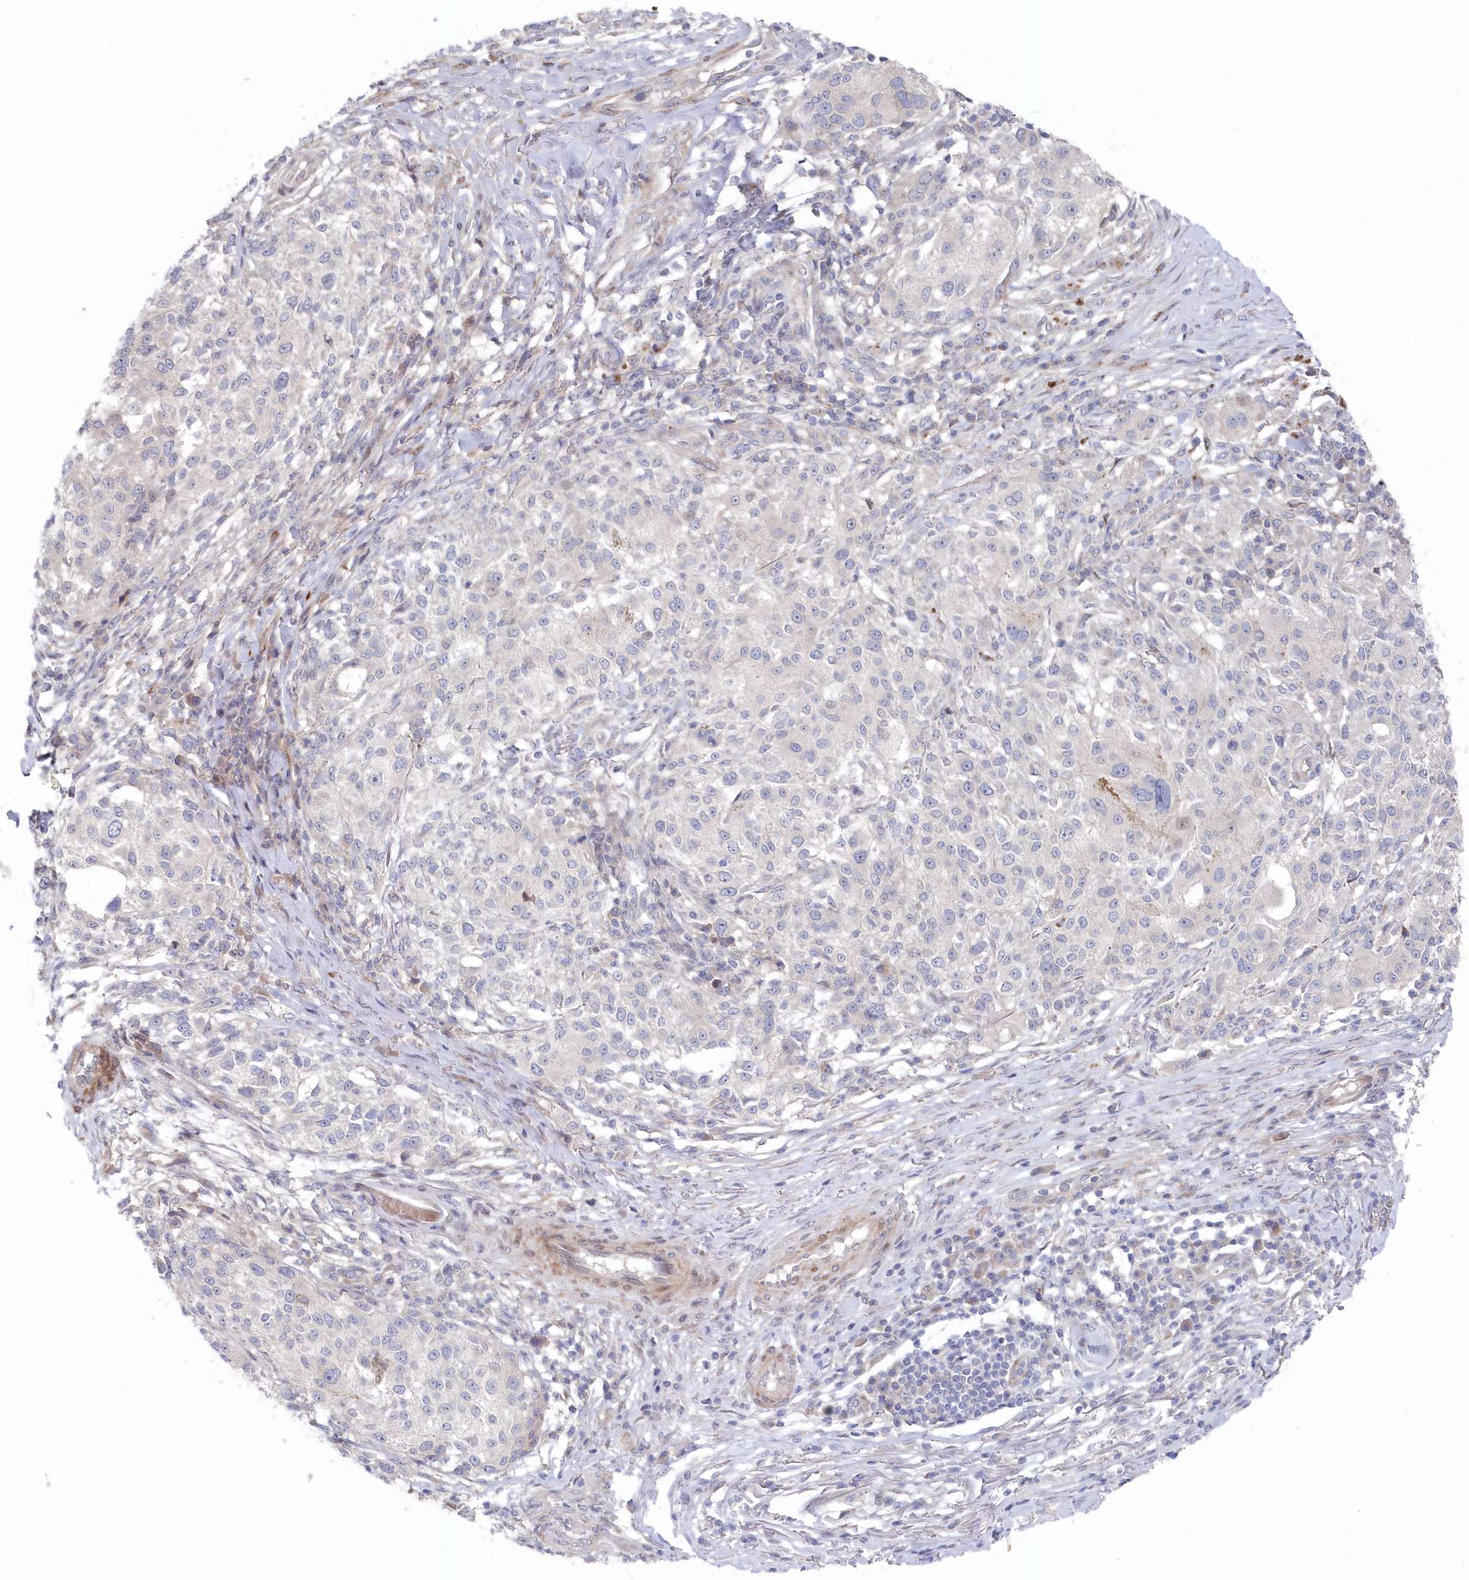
{"staining": {"intensity": "negative", "quantity": "none", "location": "none"}, "tissue": "melanoma", "cell_type": "Tumor cells", "image_type": "cancer", "snomed": [{"axis": "morphology", "description": "Necrosis, NOS"}, {"axis": "morphology", "description": "Malignant melanoma, NOS"}, {"axis": "topography", "description": "Skin"}], "caption": "Immunohistochemistry photomicrograph of neoplastic tissue: malignant melanoma stained with DAB exhibits no significant protein positivity in tumor cells.", "gene": "KIAA1586", "patient": {"sex": "female", "age": 87}}